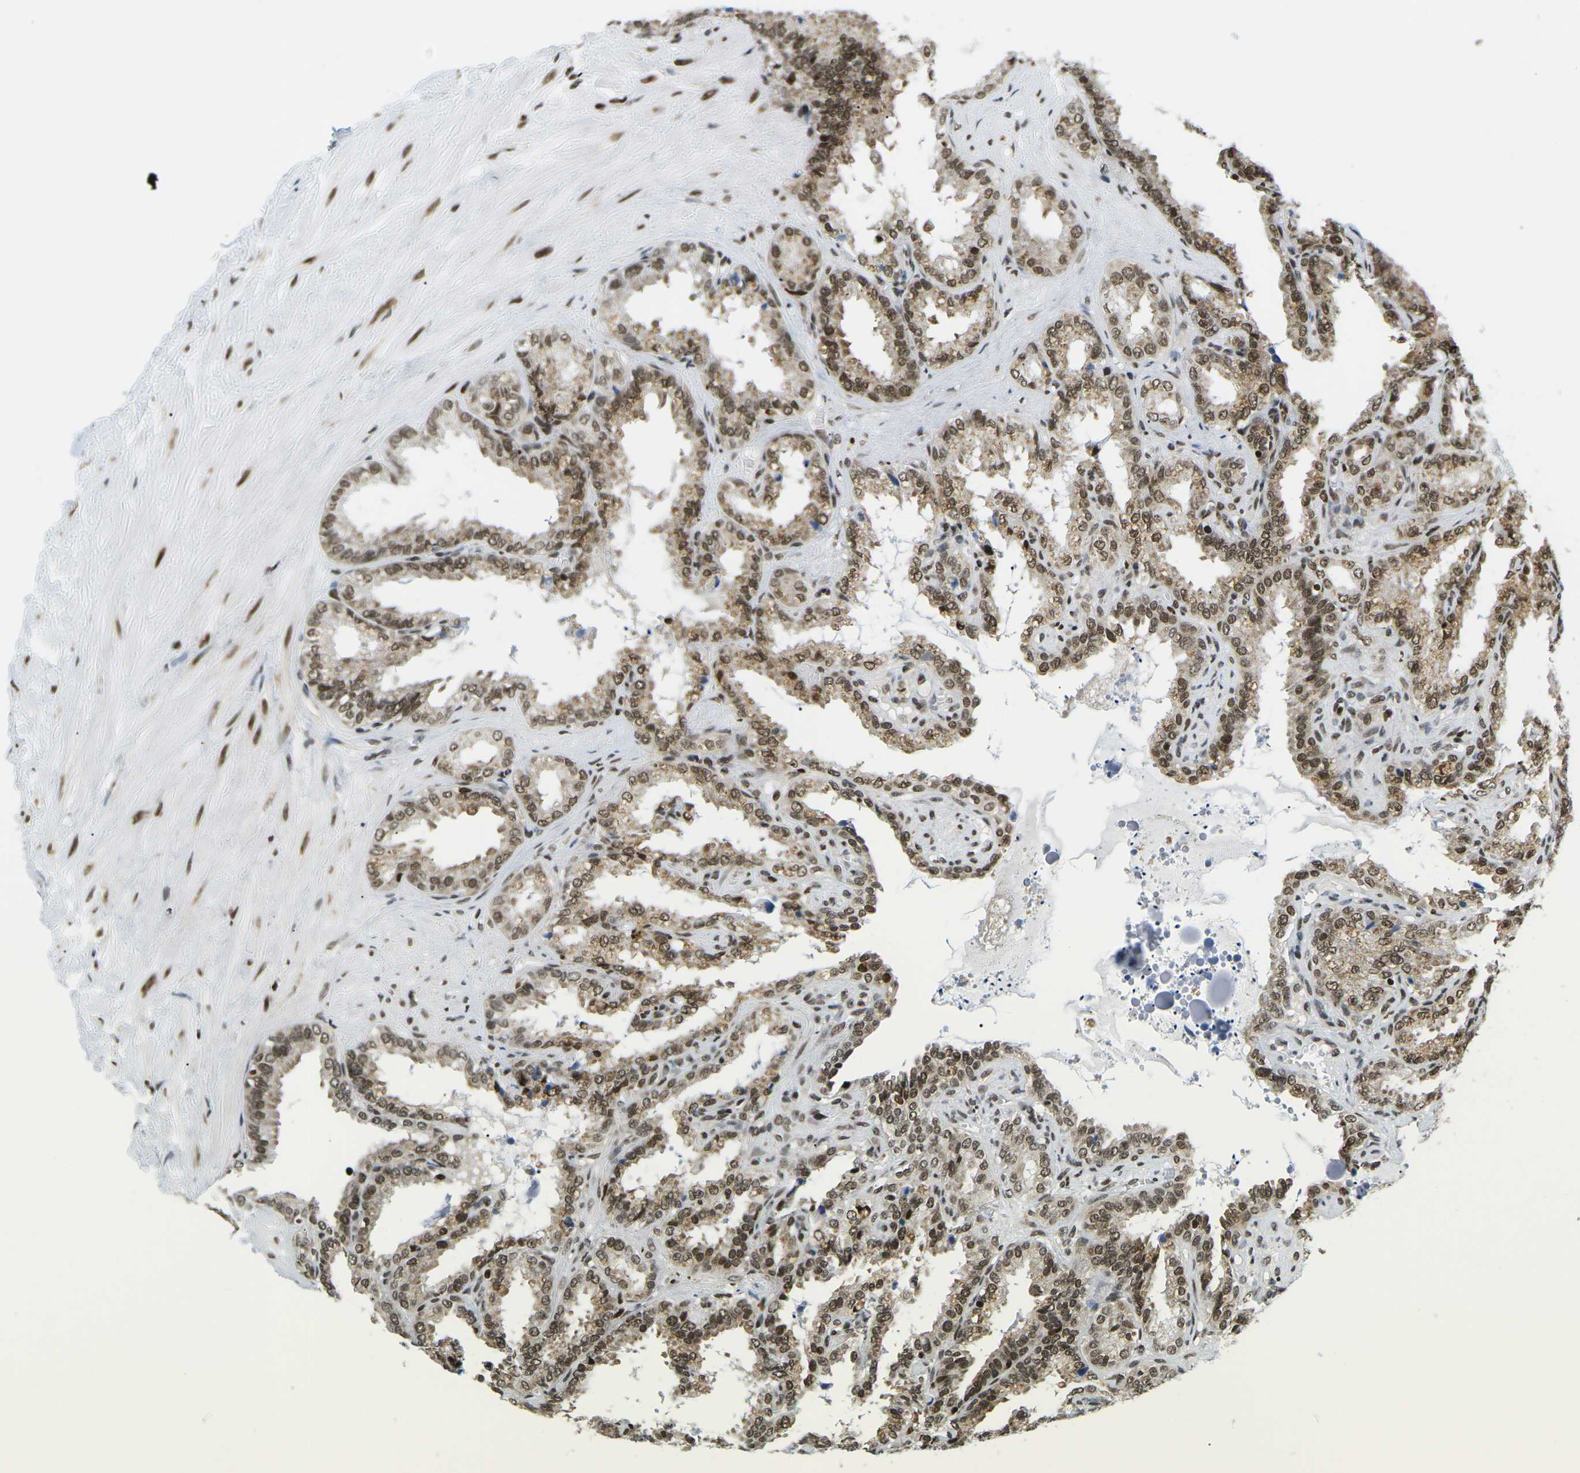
{"staining": {"intensity": "moderate", "quantity": ">75%", "location": "cytoplasmic/membranous,nuclear"}, "tissue": "seminal vesicle", "cell_type": "Glandular cells", "image_type": "normal", "snomed": [{"axis": "morphology", "description": "Normal tissue, NOS"}, {"axis": "topography", "description": "Seminal veicle"}], "caption": "Immunohistochemistry (IHC) of normal human seminal vesicle displays medium levels of moderate cytoplasmic/membranous,nuclear positivity in approximately >75% of glandular cells.", "gene": "CELF1", "patient": {"sex": "male", "age": 64}}